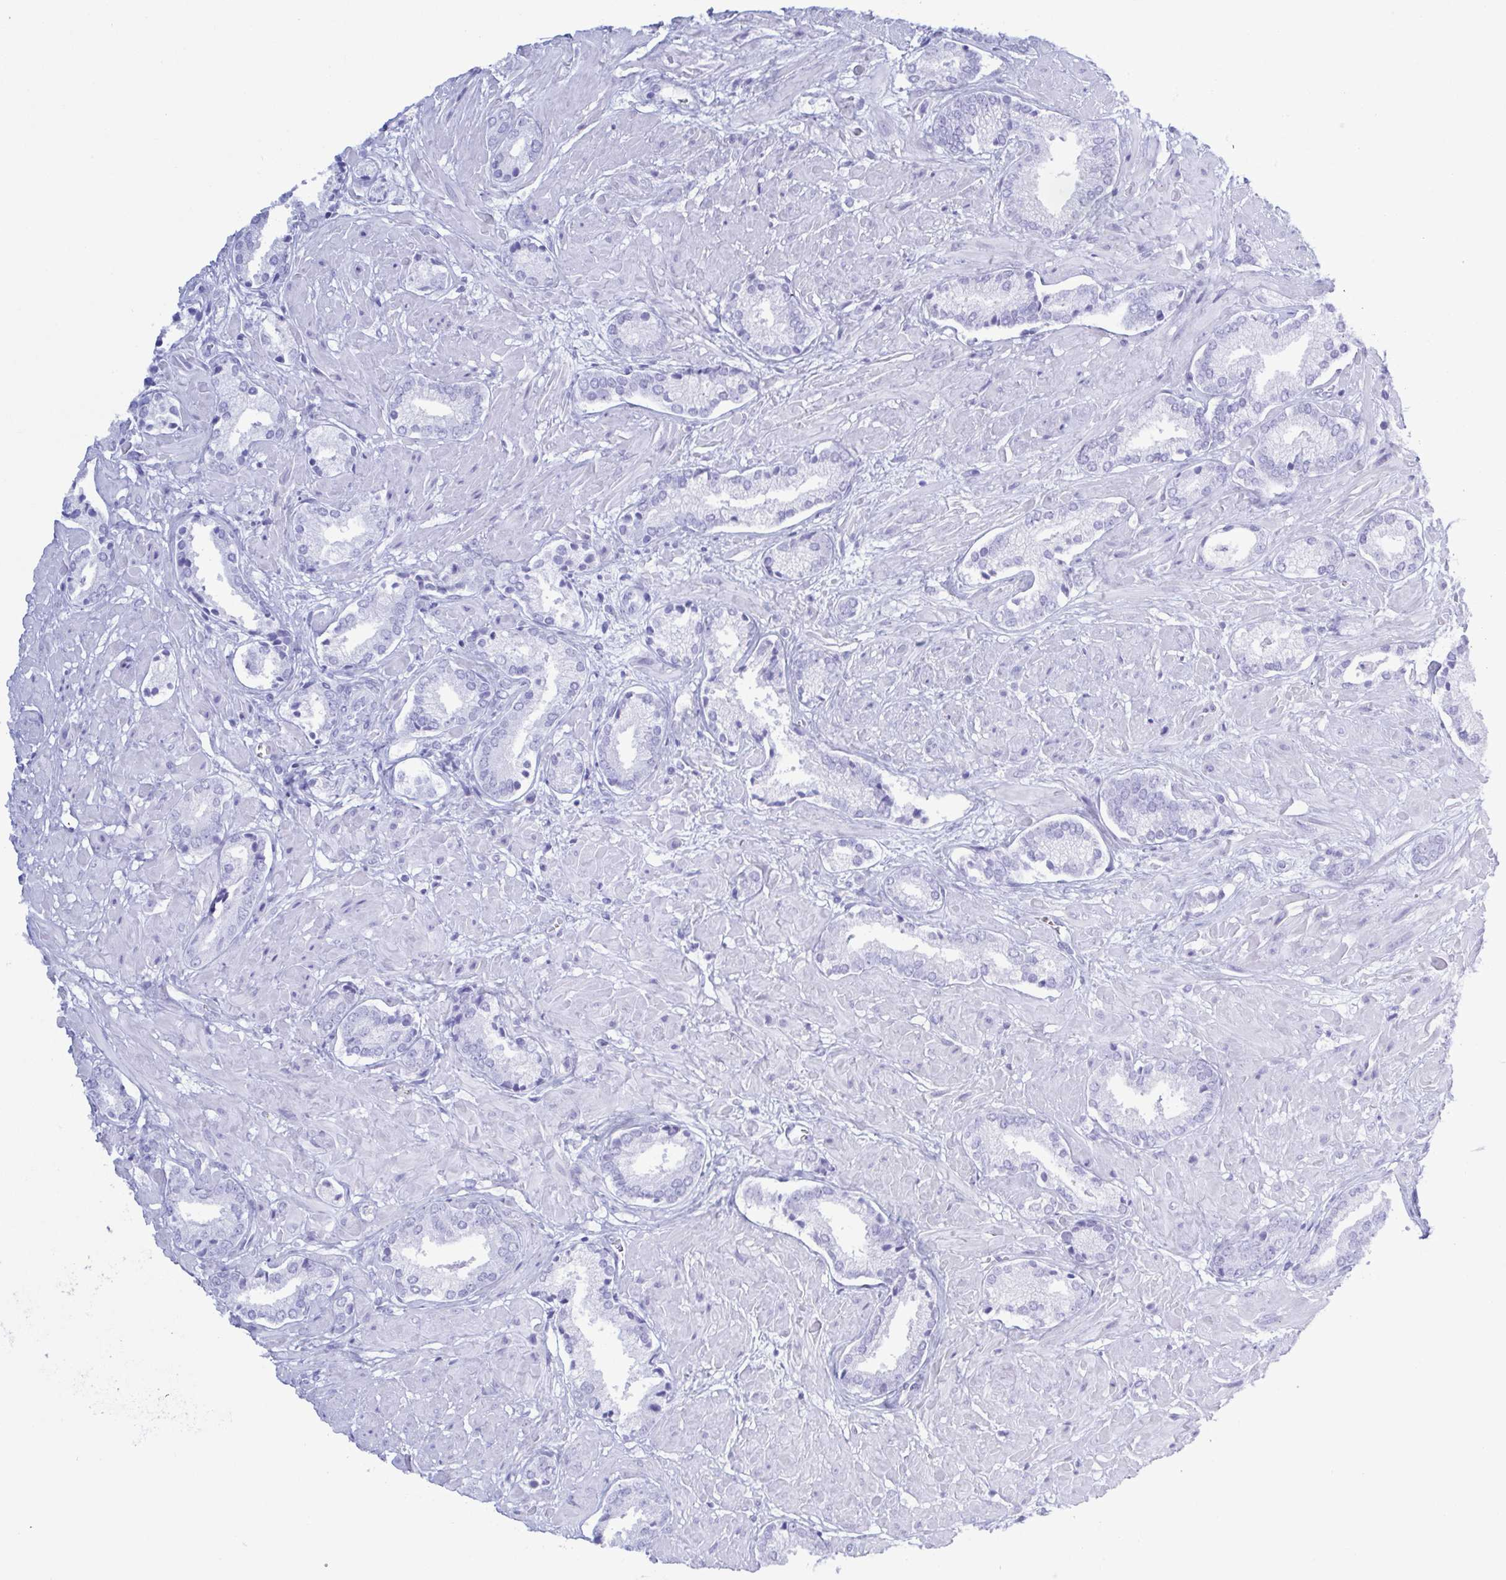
{"staining": {"intensity": "negative", "quantity": "none", "location": "none"}, "tissue": "prostate cancer", "cell_type": "Tumor cells", "image_type": "cancer", "snomed": [{"axis": "morphology", "description": "Adenocarcinoma, High grade"}, {"axis": "topography", "description": "Prostate"}], "caption": "A histopathology image of human prostate adenocarcinoma (high-grade) is negative for staining in tumor cells.", "gene": "LTF", "patient": {"sex": "male", "age": 56}}